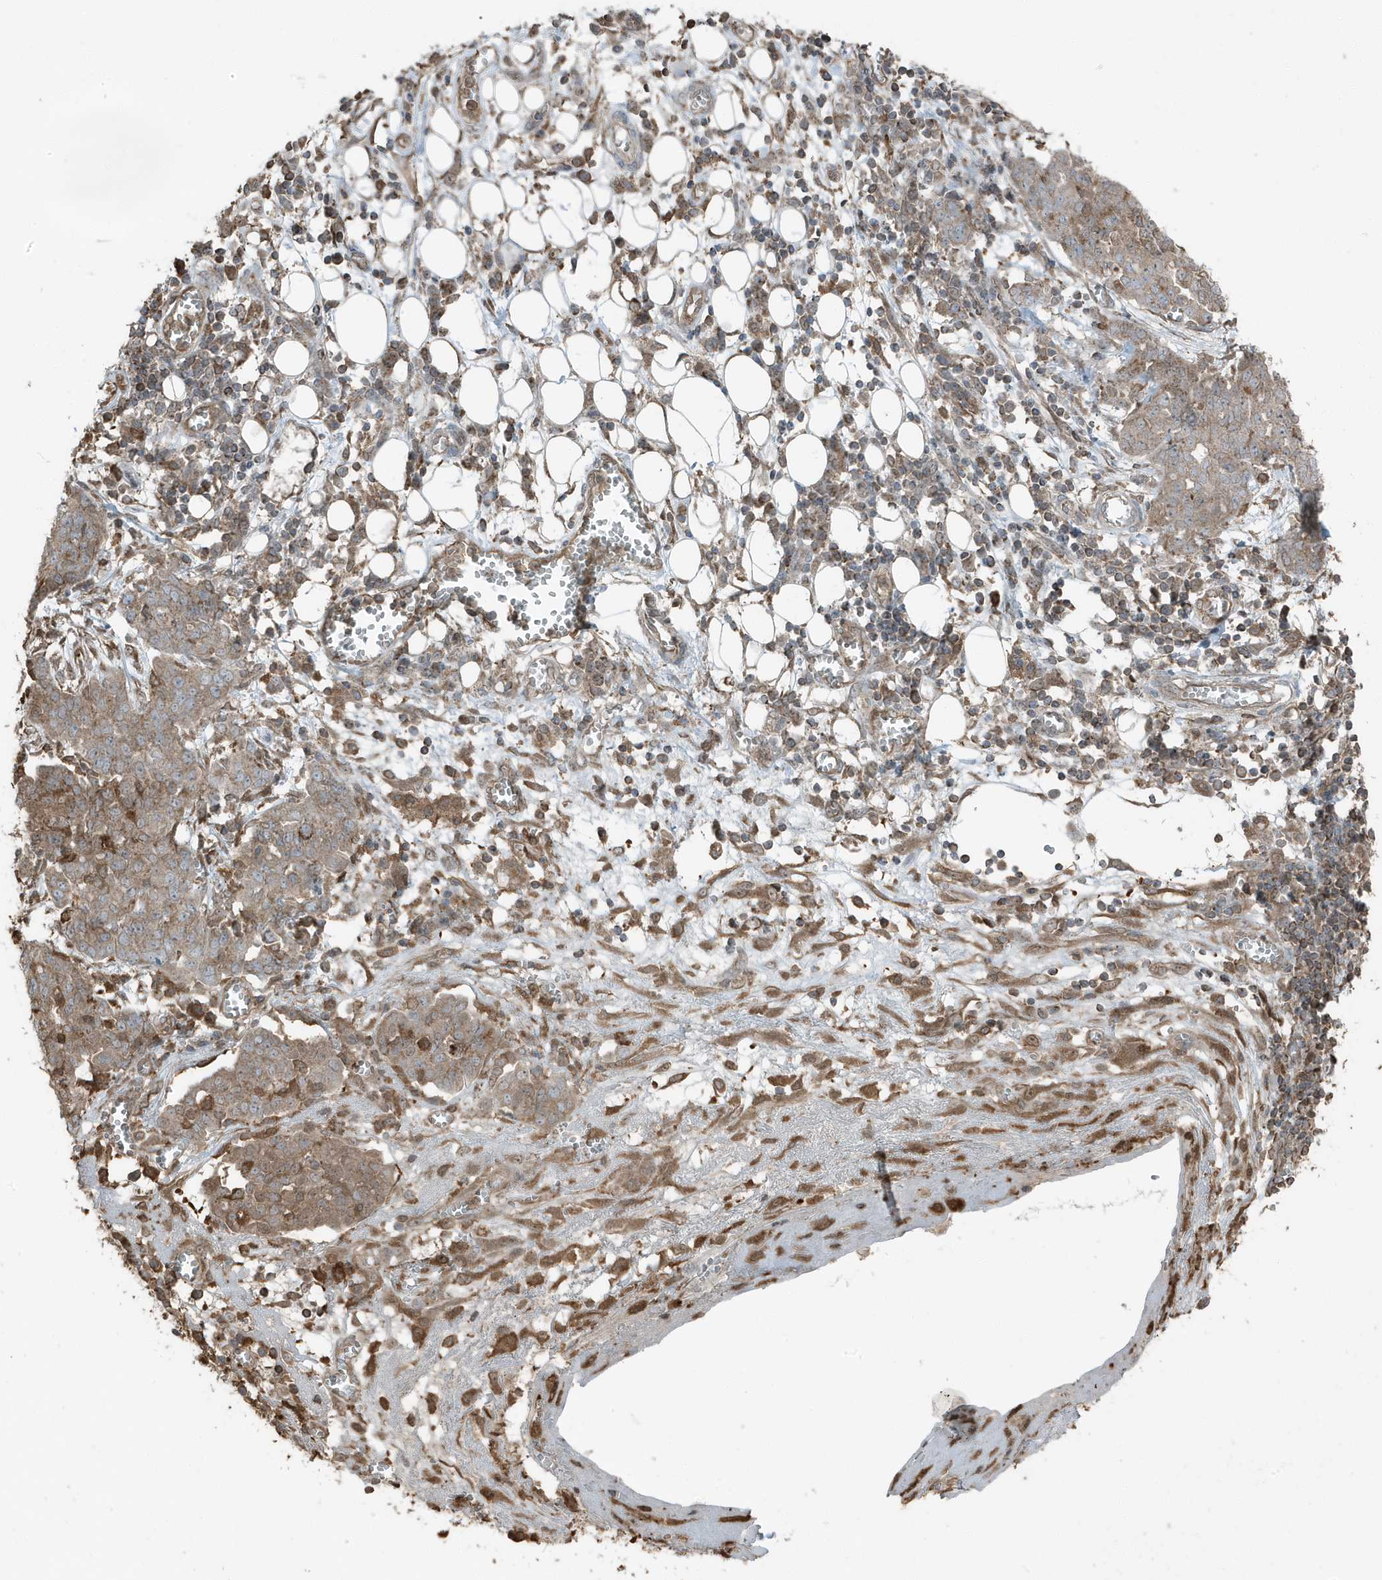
{"staining": {"intensity": "moderate", "quantity": ">75%", "location": "cytoplasmic/membranous"}, "tissue": "ovarian cancer", "cell_type": "Tumor cells", "image_type": "cancer", "snomed": [{"axis": "morphology", "description": "Cystadenocarcinoma, serous, NOS"}, {"axis": "topography", "description": "Soft tissue"}, {"axis": "topography", "description": "Ovary"}], "caption": "Immunohistochemical staining of human ovarian cancer reveals medium levels of moderate cytoplasmic/membranous expression in approximately >75% of tumor cells. Immunohistochemistry (ihc) stains the protein of interest in brown and the nuclei are stained blue.", "gene": "AZI2", "patient": {"sex": "female", "age": 57}}